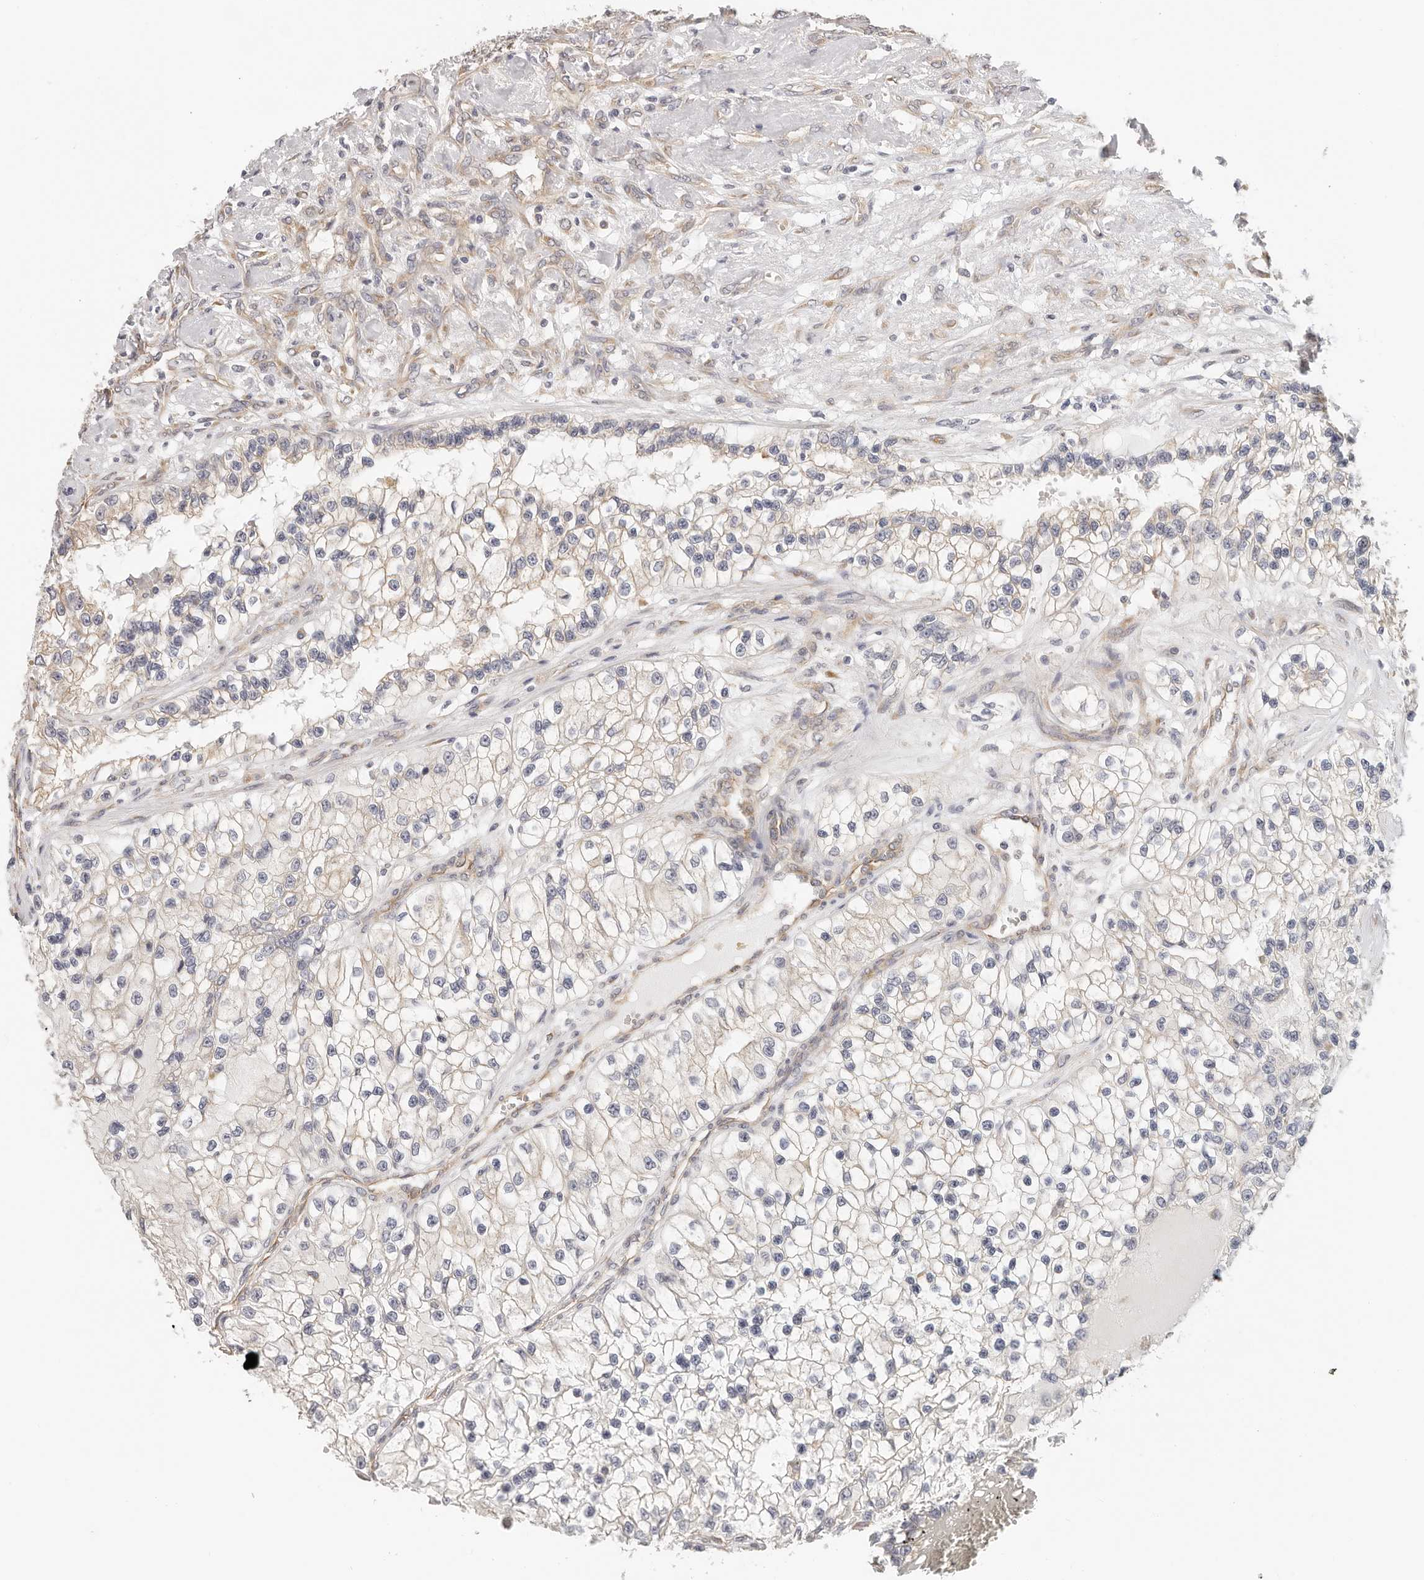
{"staining": {"intensity": "weak", "quantity": "<25%", "location": "cytoplasmic/membranous"}, "tissue": "renal cancer", "cell_type": "Tumor cells", "image_type": "cancer", "snomed": [{"axis": "morphology", "description": "Adenocarcinoma, NOS"}, {"axis": "topography", "description": "Kidney"}], "caption": "Tumor cells show no significant staining in renal adenocarcinoma.", "gene": "AFDN", "patient": {"sex": "female", "age": 57}}